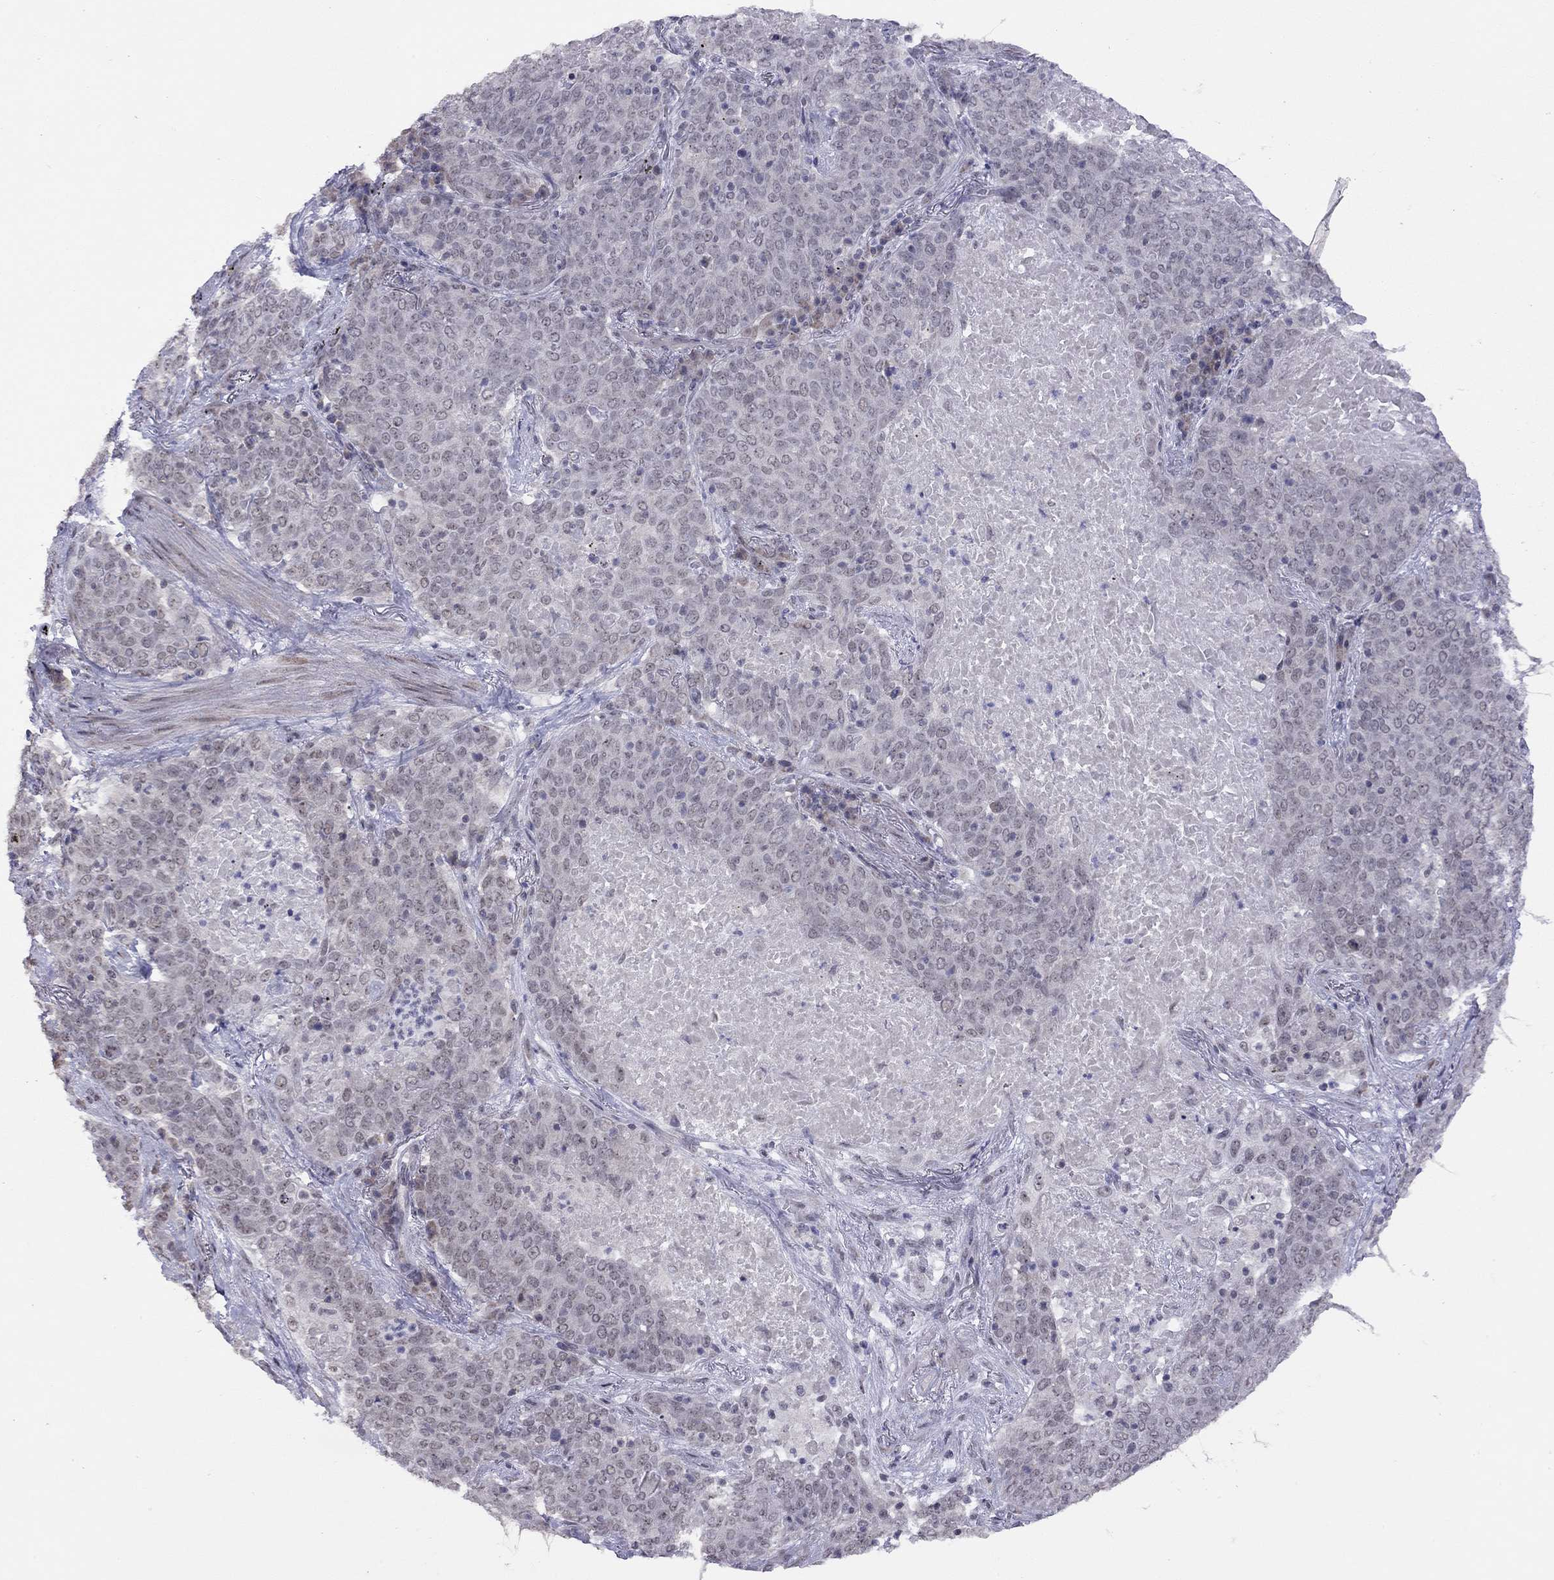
{"staining": {"intensity": "negative", "quantity": "none", "location": "none"}, "tissue": "lung cancer", "cell_type": "Tumor cells", "image_type": "cancer", "snomed": [{"axis": "morphology", "description": "Squamous cell carcinoma, NOS"}, {"axis": "topography", "description": "Lung"}], "caption": "Protein analysis of squamous cell carcinoma (lung) demonstrates no significant expression in tumor cells.", "gene": "HES5", "patient": {"sex": "male", "age": 82}}